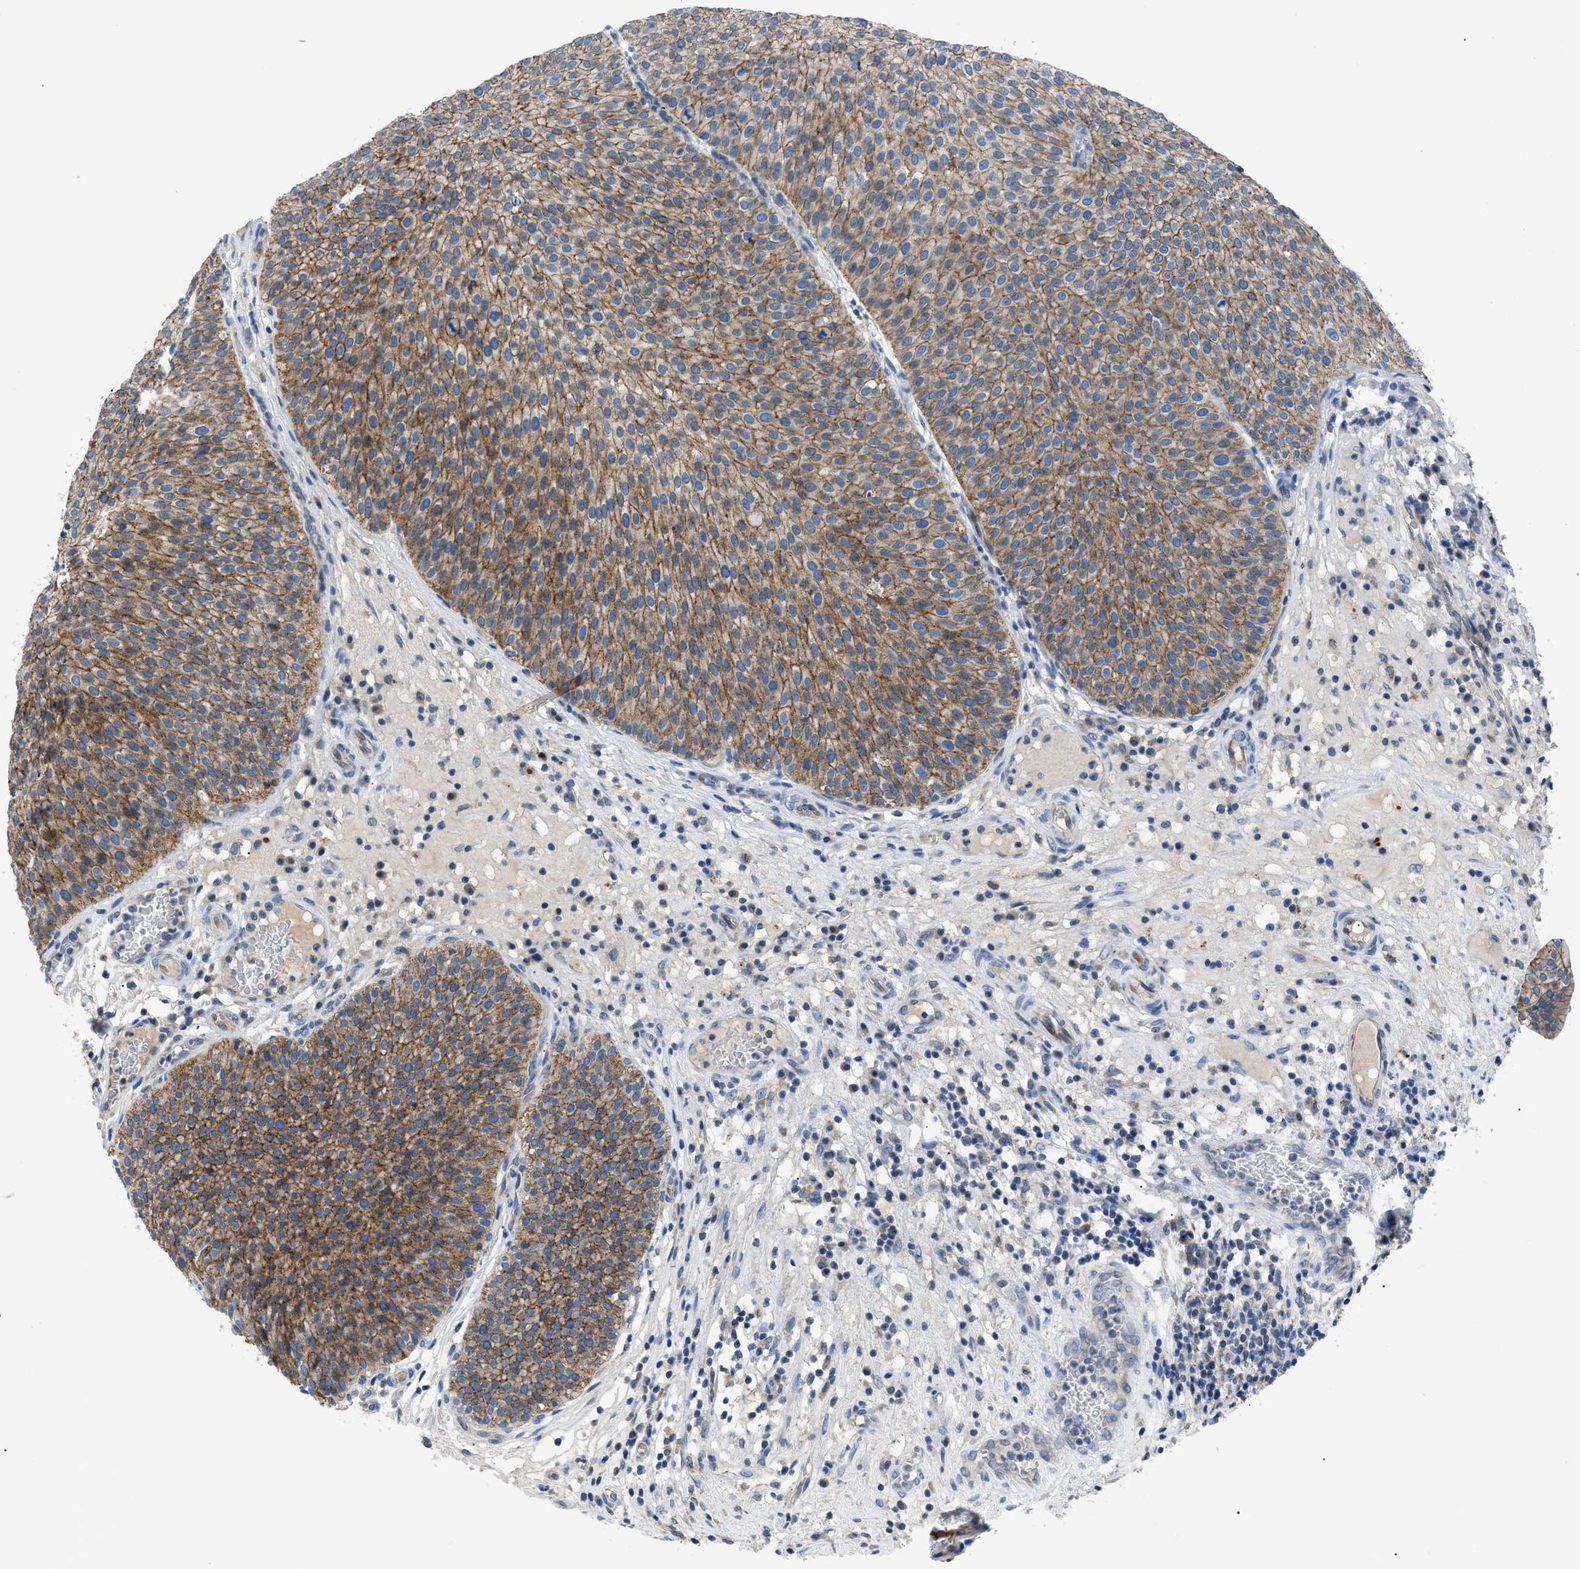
{"staining": {"intensity": "moderate", "quantity": ">75%", "location": "cytoplasmic/membranous"}, "tissue": "urothelial cancer", "cell_type": "Tumor cells", "image_type": "cancer", "snomed": [{"axis": "morphology", "description": "Urothelial carcinoma, Low grade"}, {"axis": "topography", "description": "Smooth muscle"}, {"axis": "topography", "description": "Urinary bladder"}], "caption": "Immunohistochemistry image of neoplastic tissue: human urothelial carcinoma (low-grade) stained using immunohistochemistry (IHC) demonstrates medium levels of moderate protein expression localized specifically in the cytoplasmic/membranous of tumor cells, appearing as a cytoplasmic/membranous brown color.", "gene": "ZDHHC24", "patient": {"sex": "male", "age": 60}}